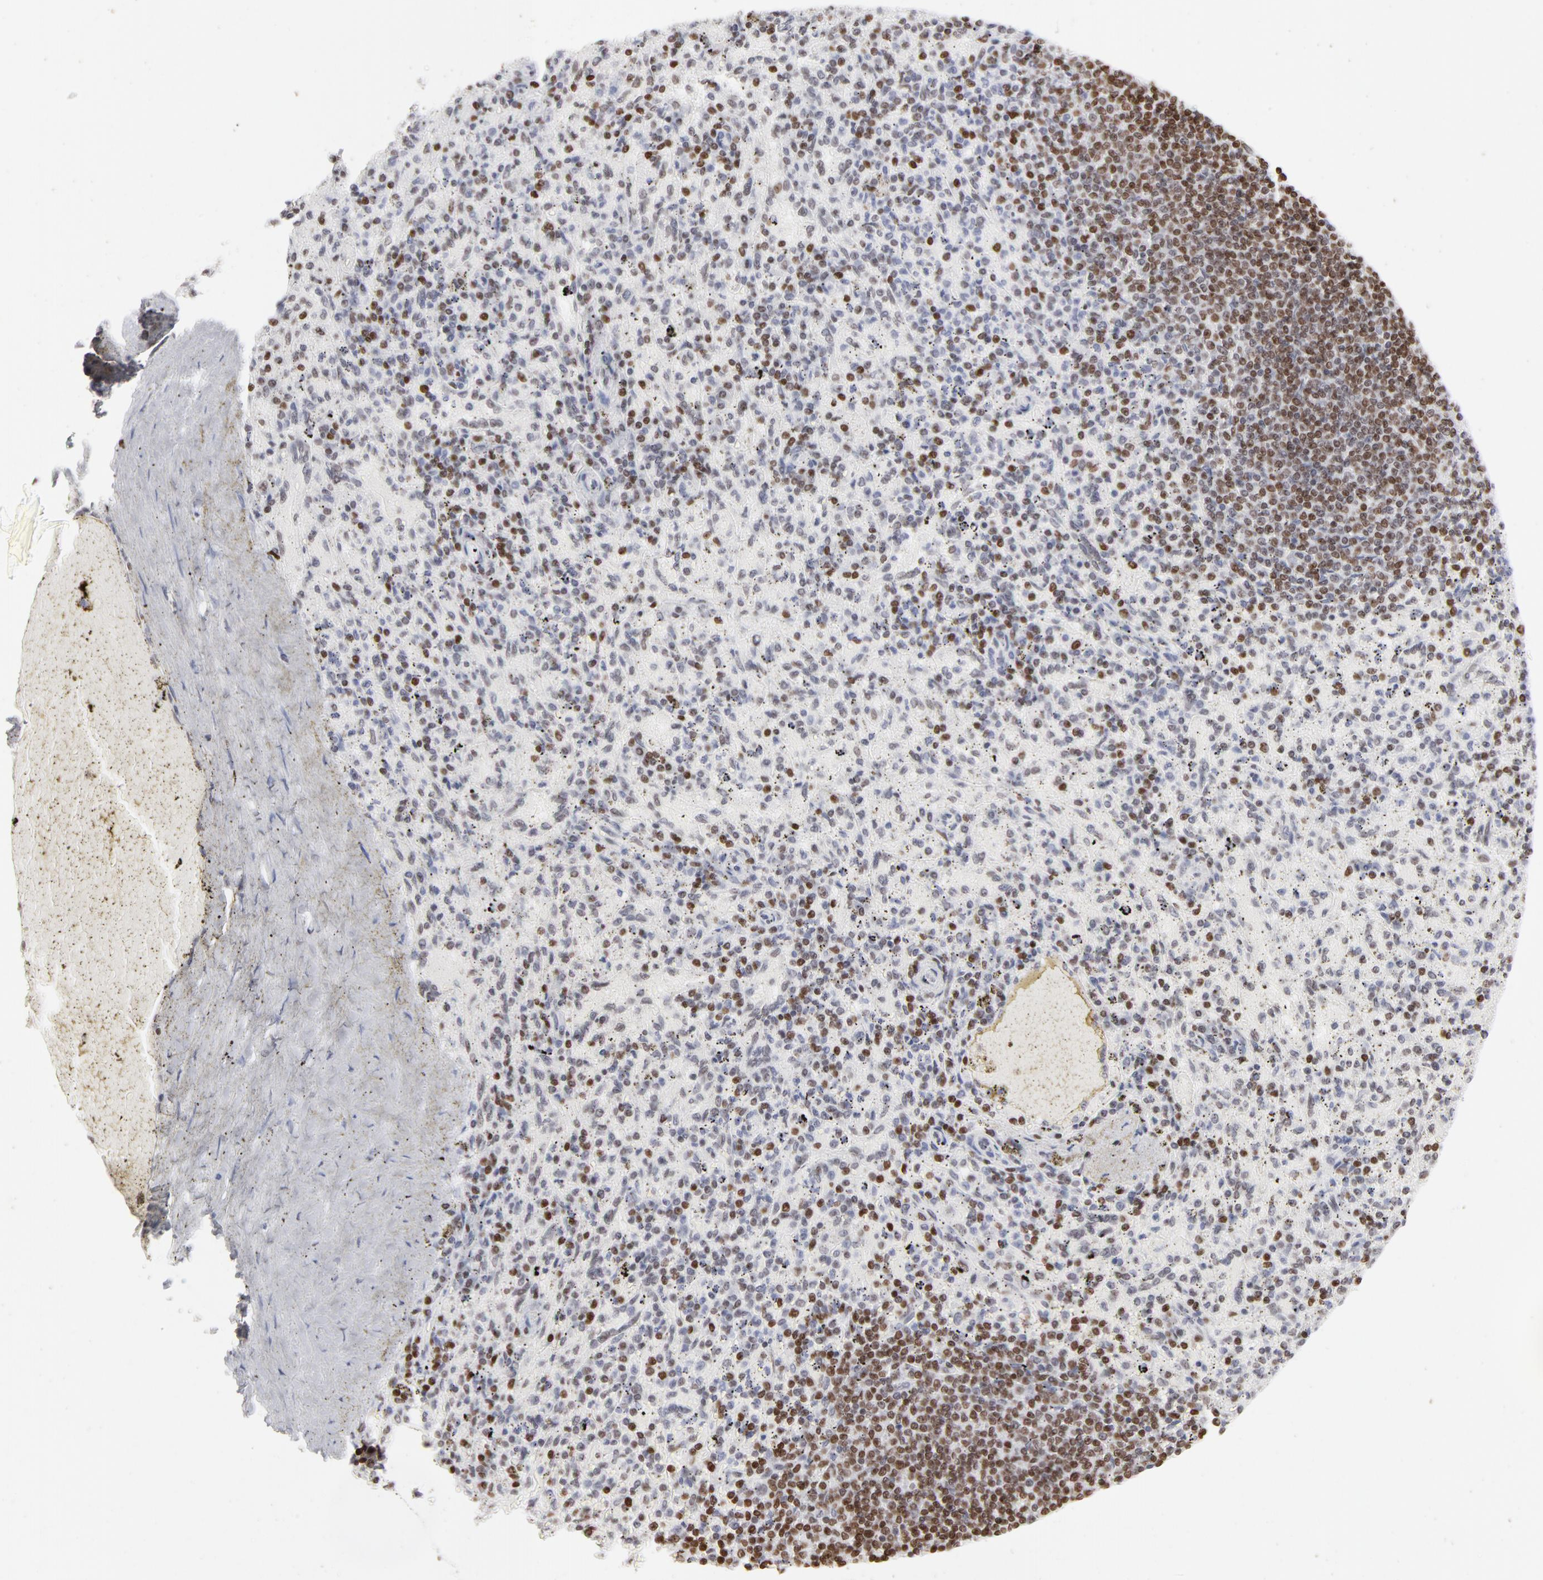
{"staining": {"intensity": "moderate", "quantity": "<25%", "location": "nuclear"}, "tissue": "spleen", "cell_type": "Cells in red pulp", "image_type": "normal", "snomed": [{"axis": "morphology", "description": "Normal tissue, NOS"}, {"axis": "topography", "description": "Spleen"}], "caption": "Moderate nuclear expression for a protein is seen in approximately <25% of cells in red pulp of normal spleen using immunohistochemistry (IHC).", "gene": "PARP1", "patient": {"sex": "female", "age": 43}}